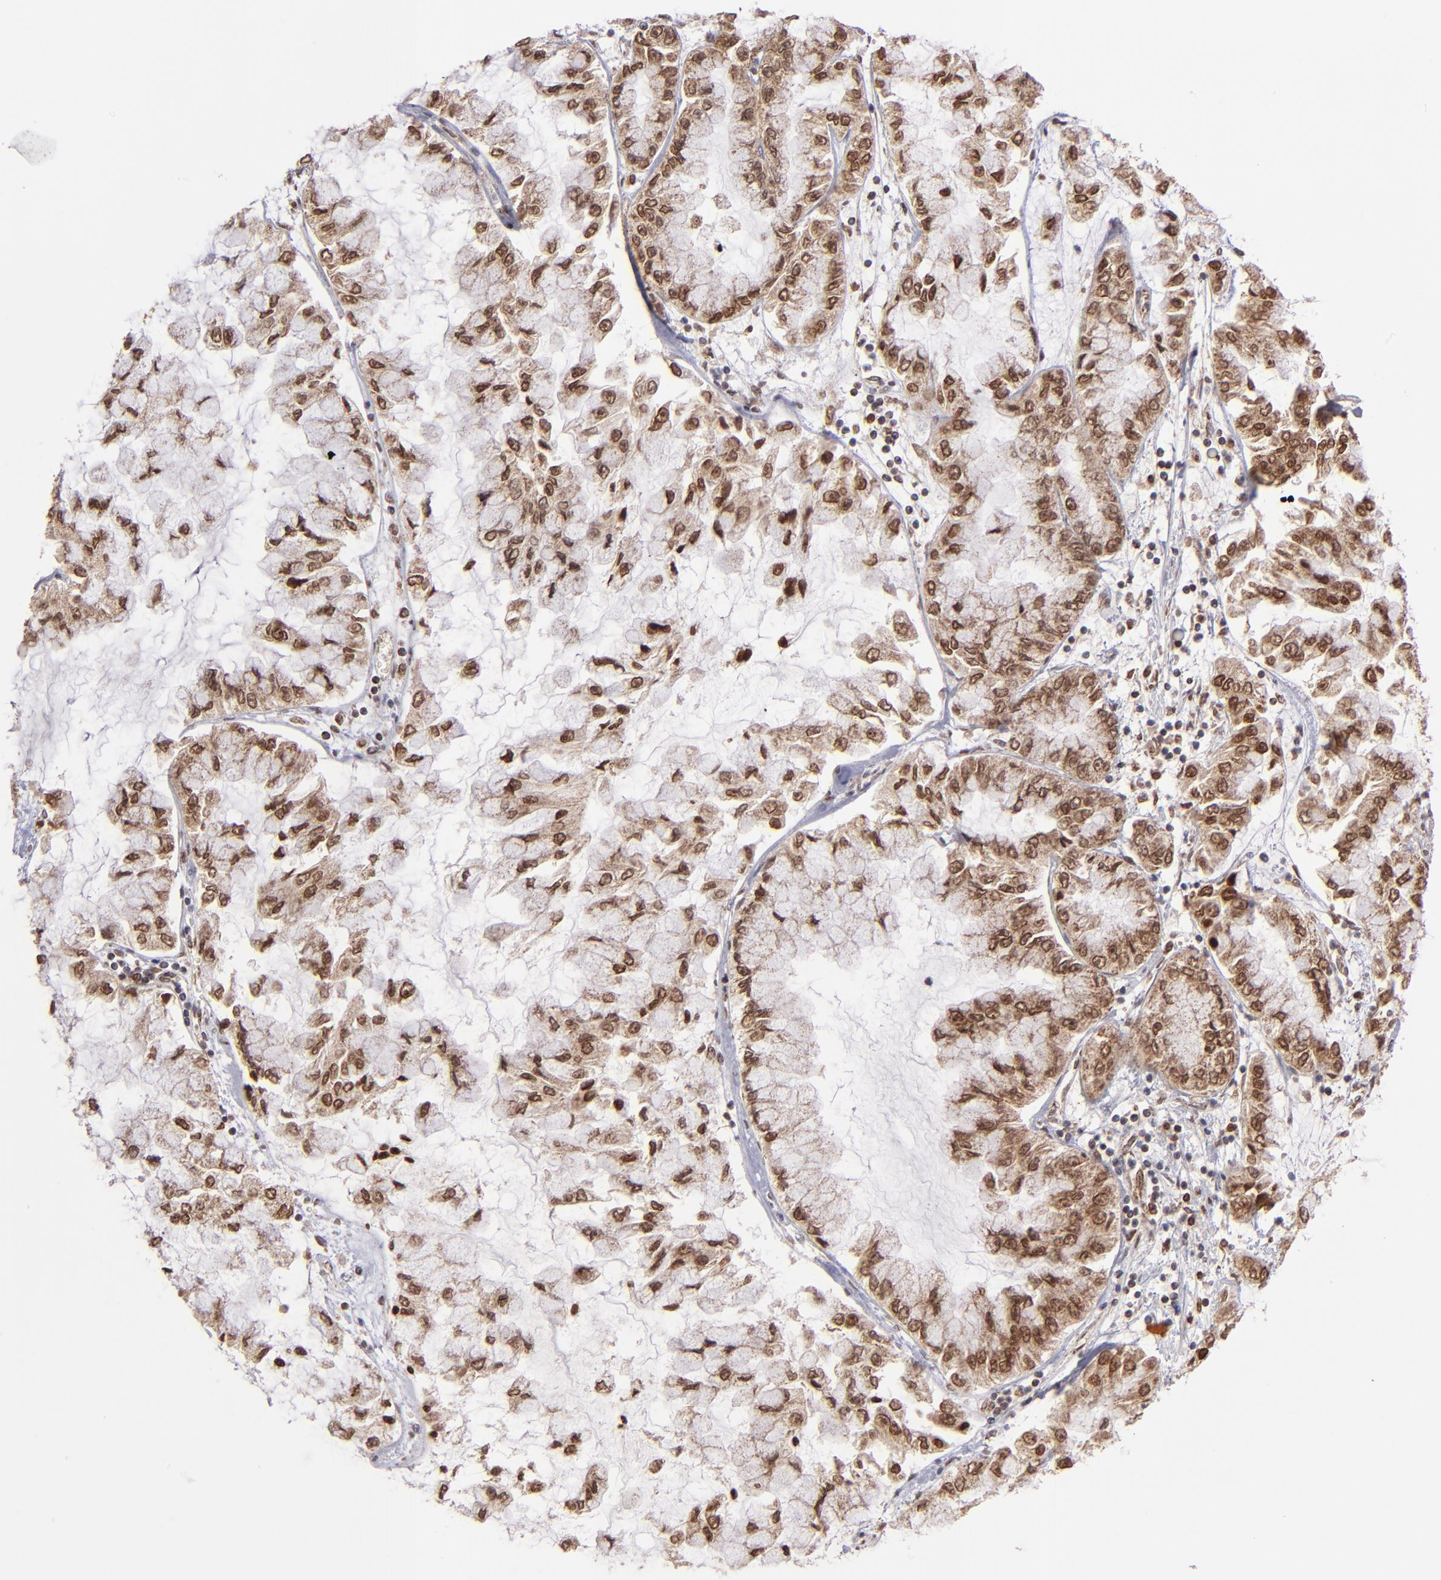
{"staining": {"intensity": "moderate", "quantity": ">75%", "location": "cytoplasmic/membranous,nuclear"}, "tissue": "liver cancer", "cell_type": "Tumor cells", "image_type": "cancer", "snomed": [{"axis": "morphology", "description": "Cholangiocarcinoma"}, {"axis": "topography", "description": "Liver"}], "caption": "IHC photomicrograph of neoplastic tissue: liver cancer stained using immunohistochemistry demonstrates medium levels of moderate protein expression localized specifically in the cytoplasmic/membranous and nuclear of tumor cells, appearing as a cytoplasmic/membranous and nuclear brown color.", "gene": "TOP1MT", "patient": {"sex": "female", "age": 79}}